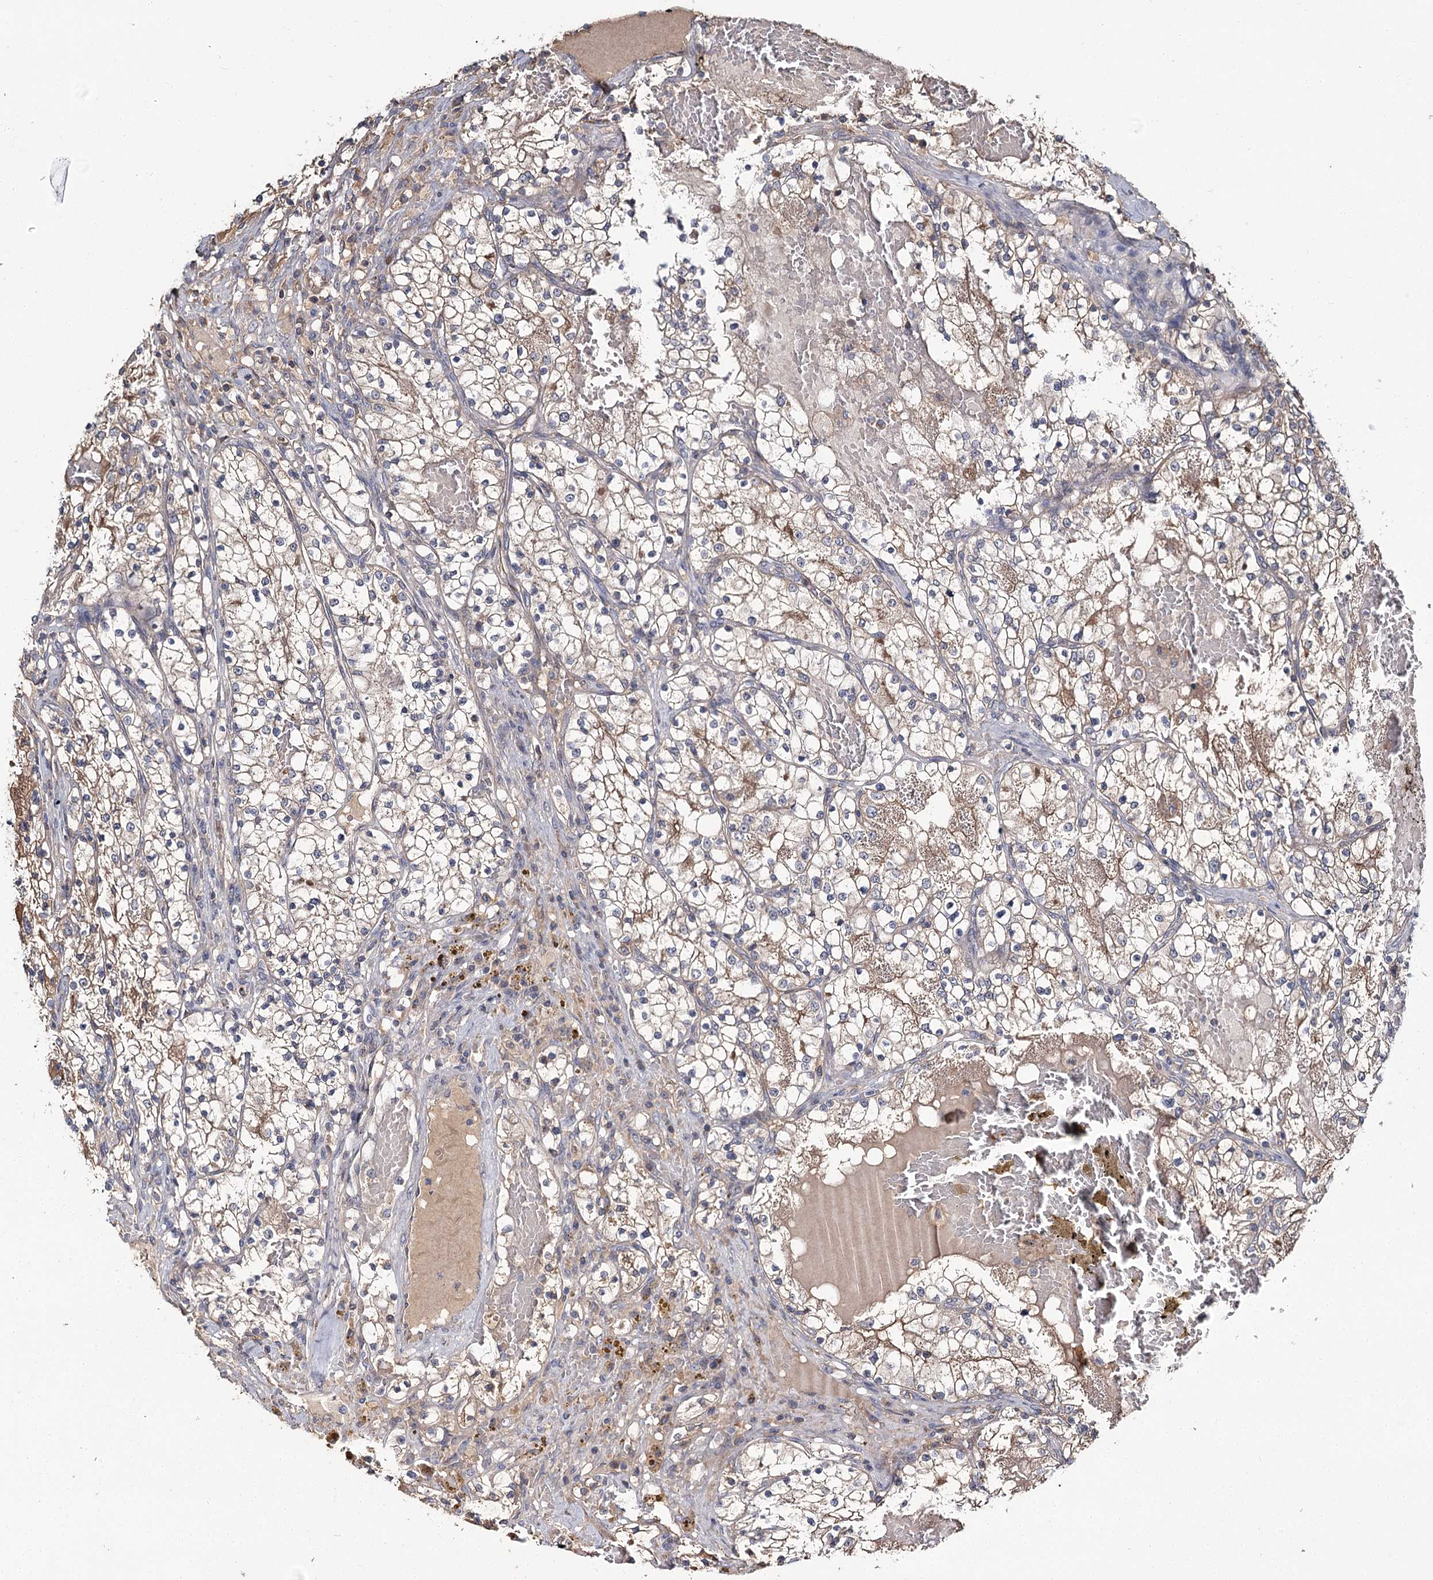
{"staining": {"intensity": "moderate", "quantity": "25%-75%", "location": "cytoplasmic/membranous"}, "tissue": "renal cancer", "cell_type": "Tumor cells", "image_type": "cancer", "snomed": [{"axis": "morphology", "description": "Normal tissue, NOS"}, {"axis": "morphology", "description": "Adenocarcinoma, NOS"}, {"axis": "topography", "description": "Kidney"}], "caption": "Adenocarcinoma (renal) stained with a protein marker reveals moderate staining in tumor cells.", "gene": "MFN1", "patient": {"sex": "male", "age": 68}}